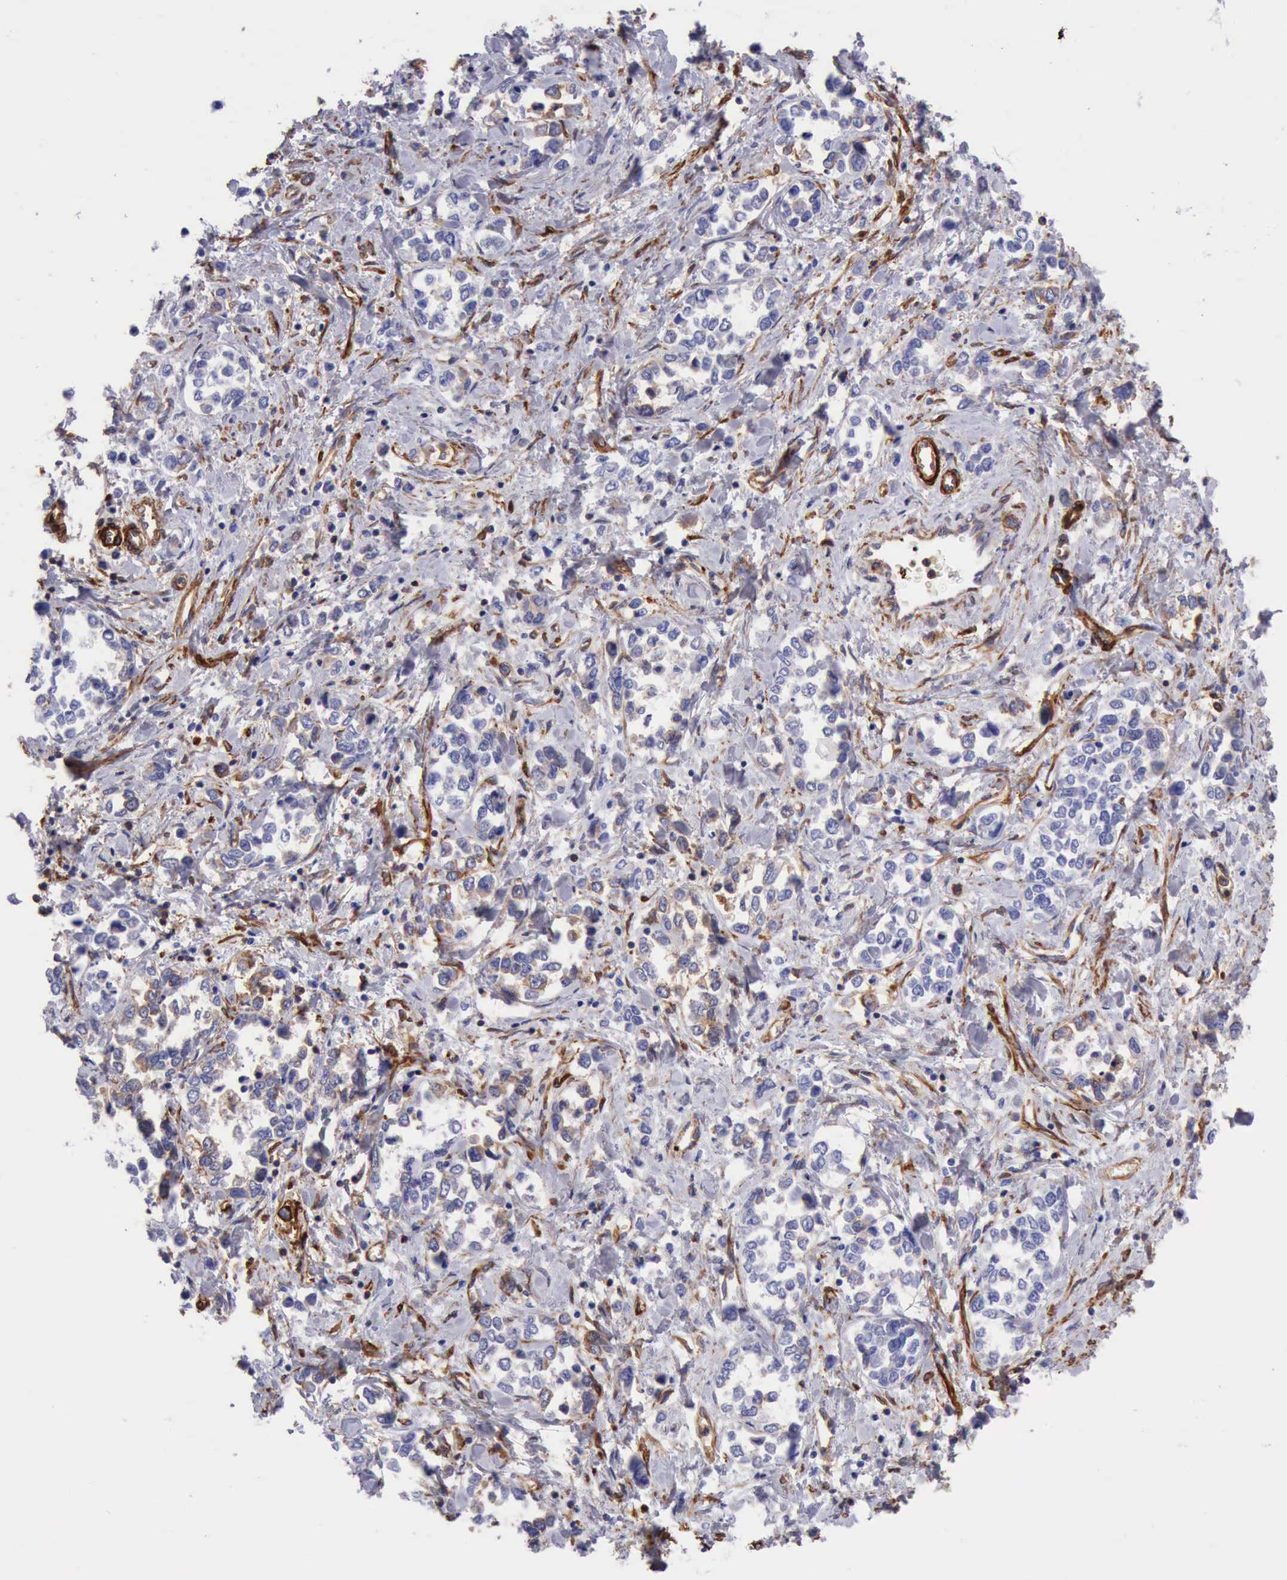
{"staining": {"intensity": "negative", "quantity": "none", "location": "none"}, "tissue": "stomach cancer", "cell_type": "Tumor cells", "image_type": "cancer", "snomed": [{"axis": "morphology", "description": "Adenocarcinoma, NOS"}, {"axis": "topography", "description": "Stomach, upper"}], "caption": "Immunohistochemical staining of stomach adenocarcinoma demonstrates no significant expression in tumor cells.", "gene": "FLNA", "patient": {"sex": "male", "age": 76}}